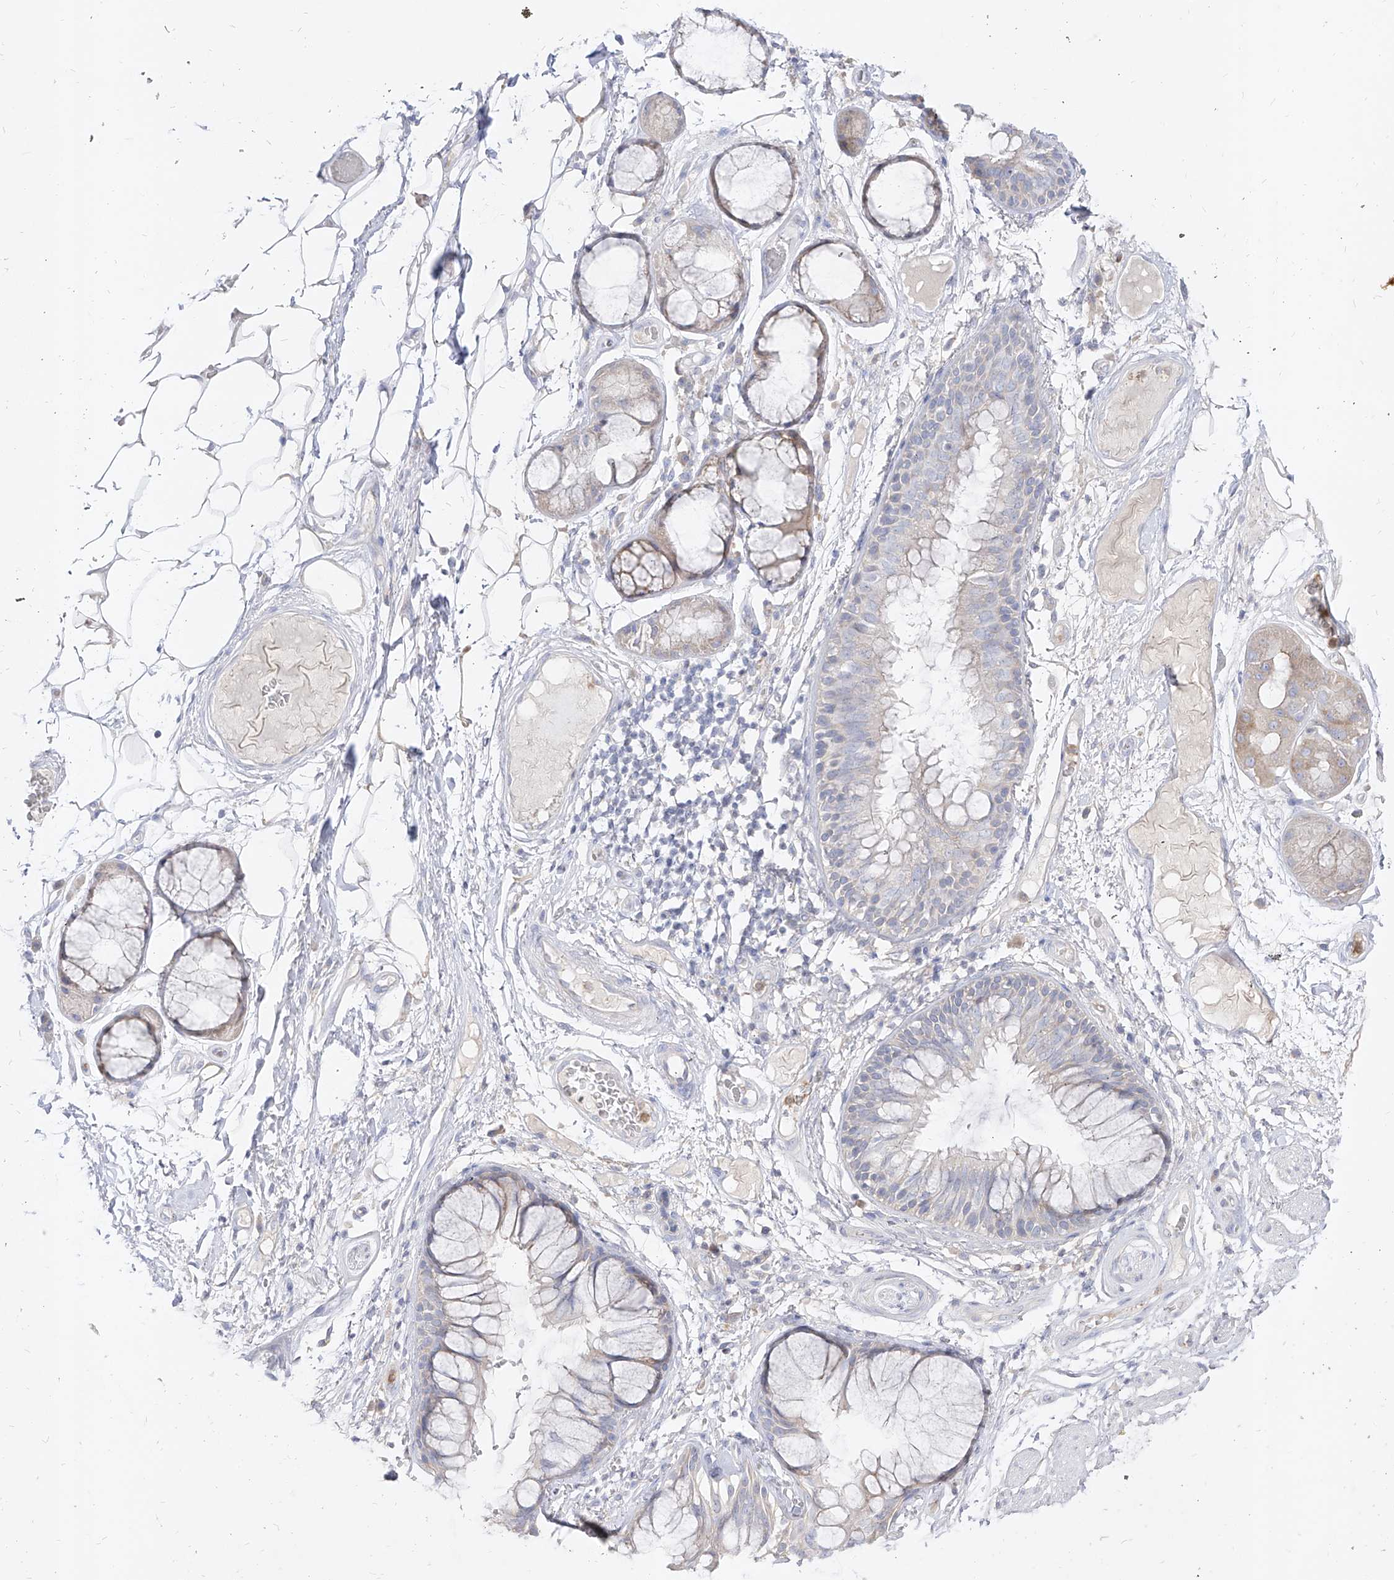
{"staining": {"intensity": "negative", "quantity": "none", "location": "none"}, "tissue": "adipose tissue", "cell_type": "Adipocytes", "image_type": "normal", "snomed": [{"axis": "morphology", "description": "Normal tissue, NOS"}, {"axis": "topography", "description": "Bronchus"}], "caption": "A high-resolution micrograph shows immunohistochemistry staining of benign adipose tissue, which exhibits no significant staining in adipocytes.", "gene": "RBFOX3", "patient": {"sex": "male", "age": 66}}